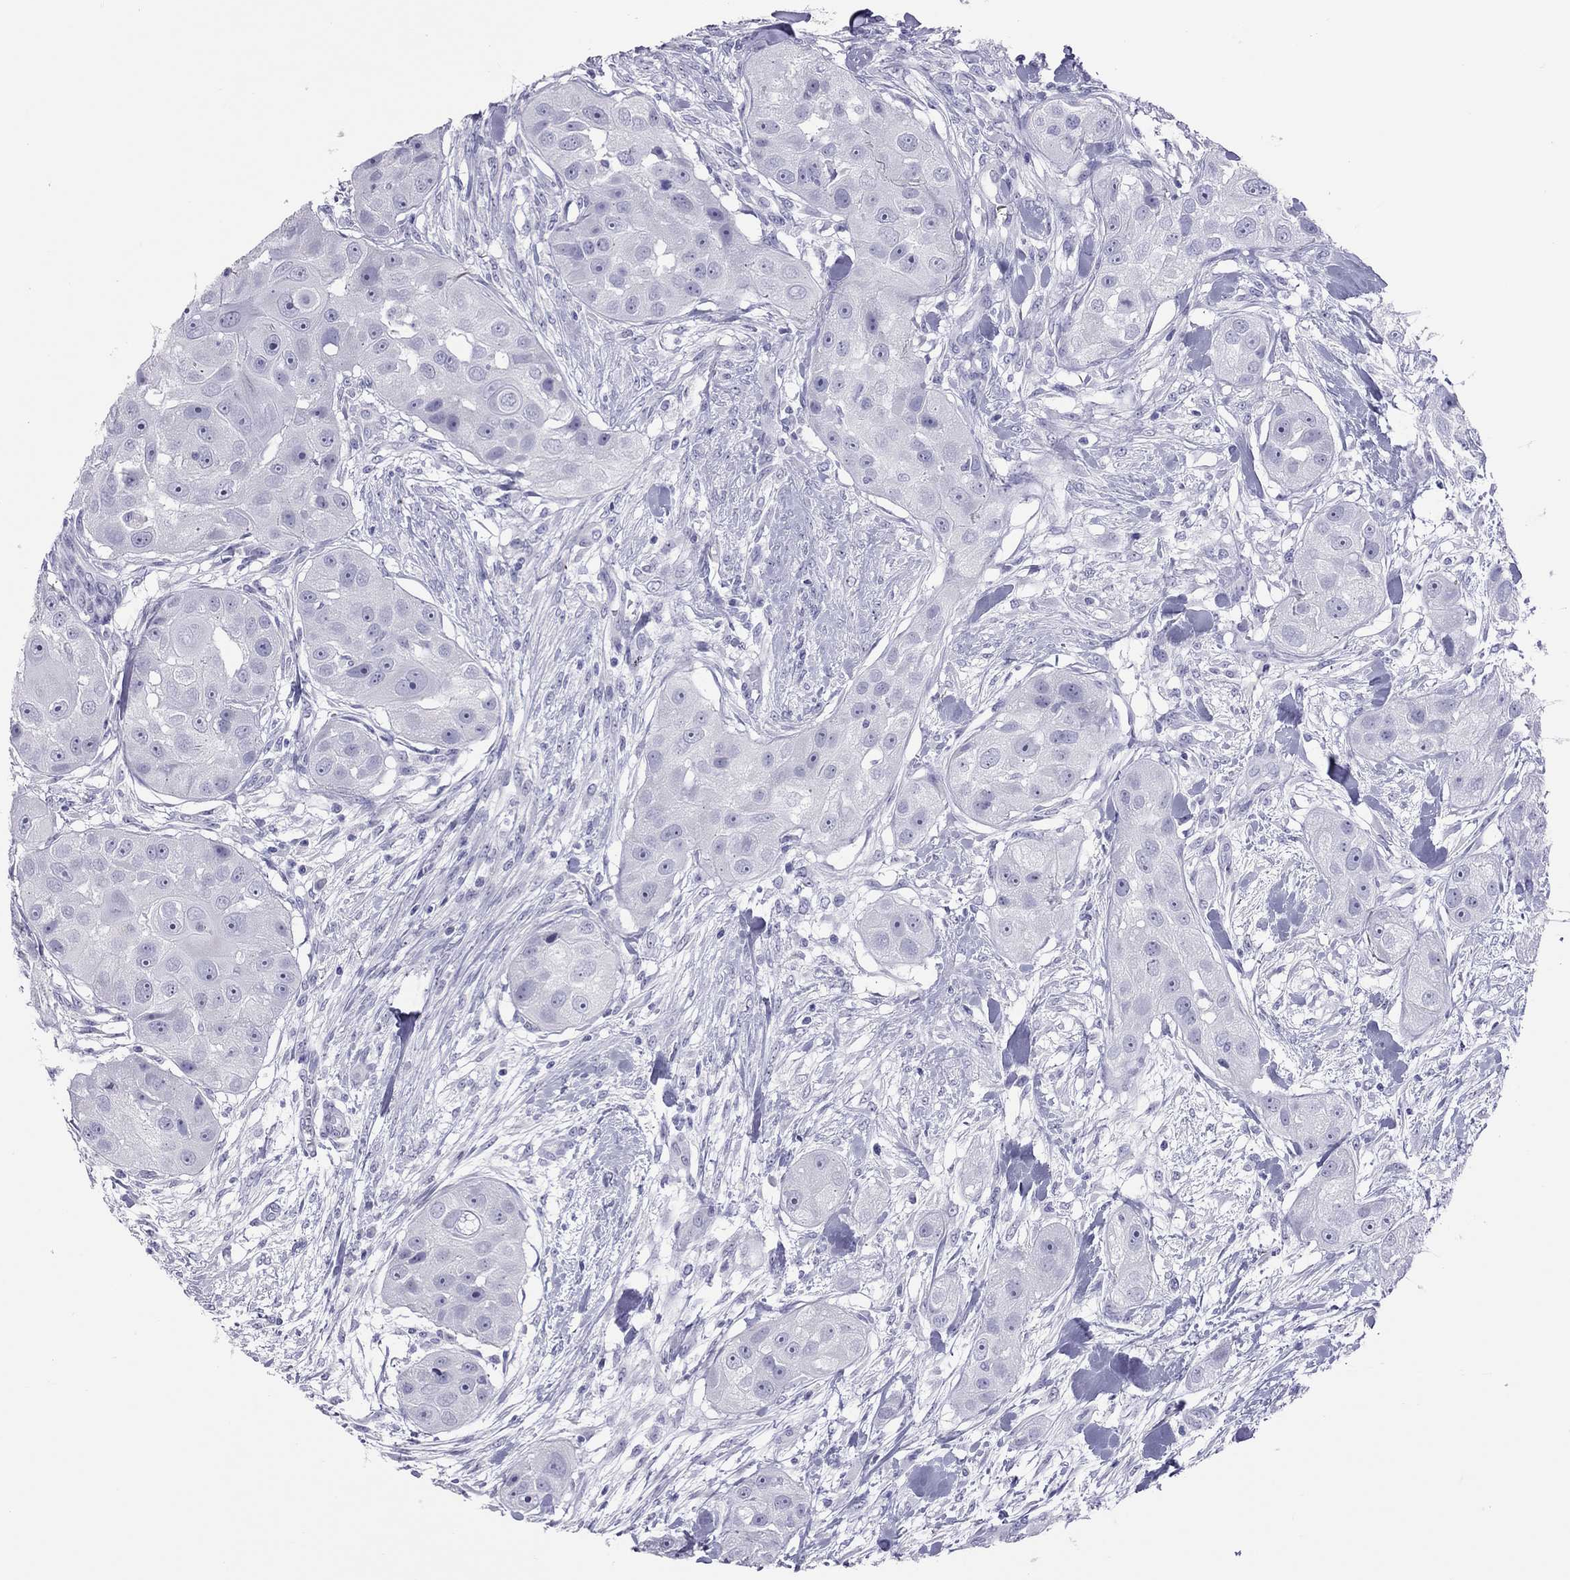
{"staining": {"intensity": "negative", "quantity": "none", "location": "none"}, "tissue": "head and neck cancer", "cell_type": "Tumor cells", "image_type": "cancer", "snomed": [{"axis": "morphology", "description": "Squamous cell carcinoma, NOS"}, {"axis": "topography", "description": "Head-Neck"}], "caption": "IHC image of neoplastic tissue: human head and neck squamous cell carcinoma stained with DAB (3,3'-diaminobenzidine) demonstrates no significant protein staining in tumor cells.", "gene": "STAG3", "patient": {"sex": "male", "age": 51}}